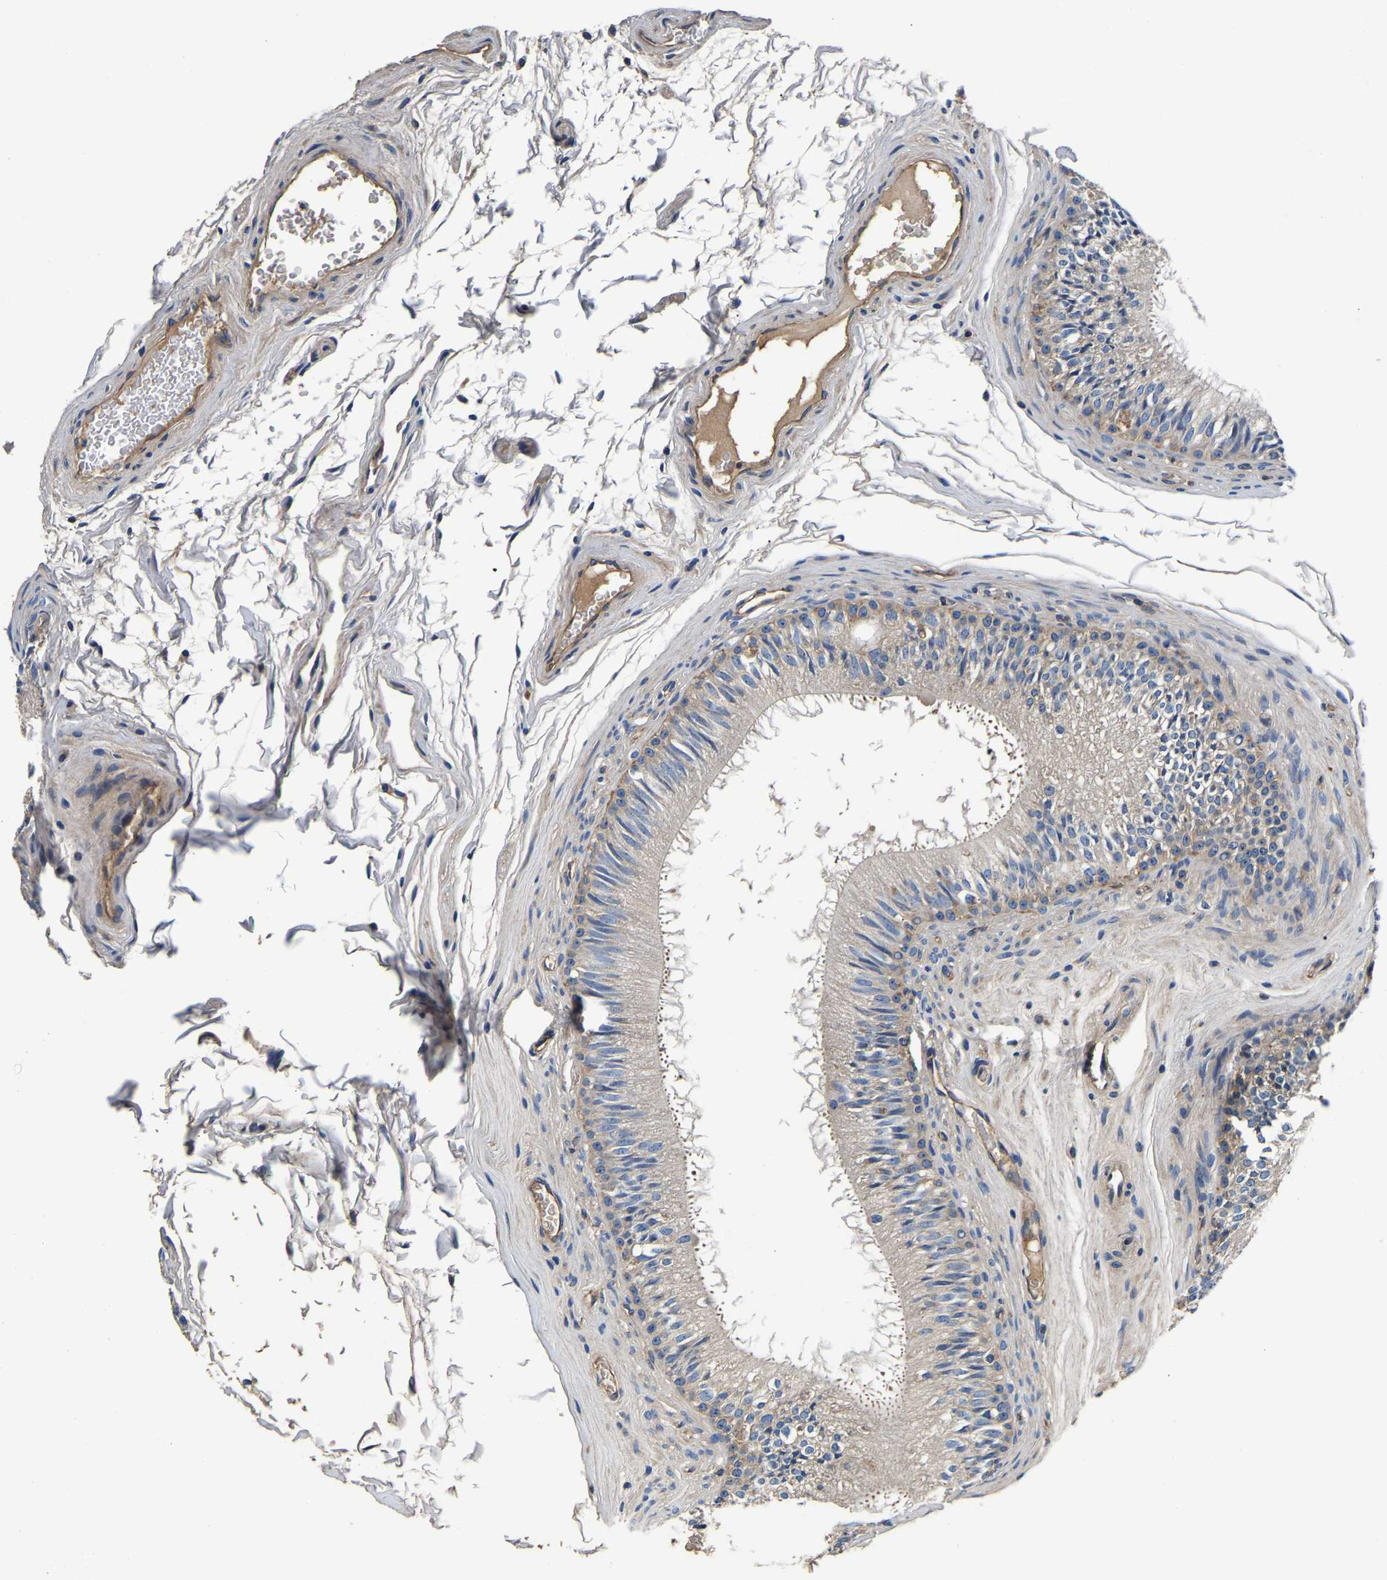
{"staining": {"intensity": "weak", "quantity": "<25%", "location": "cytoplasmic/membranous"}, "tissue": "epididymis", "cell_type": "Glandular cells", "image_type": "normal", "snomed": [{"axis": "morphology", "description": "Normal tissue, NOS"}, {"axis": "topography", "description": "Testis"}, {"axis": "topography", "description": "Epididymis"}], "caption": "DAB (3,3'-diaminobenzidine) immunohistochemical staining of unremarkable human epididymis exhibits no significant positivity in glandular cells.", "gene": "SH3GLB1", "patient": {"sex": "male", "age": 36}}